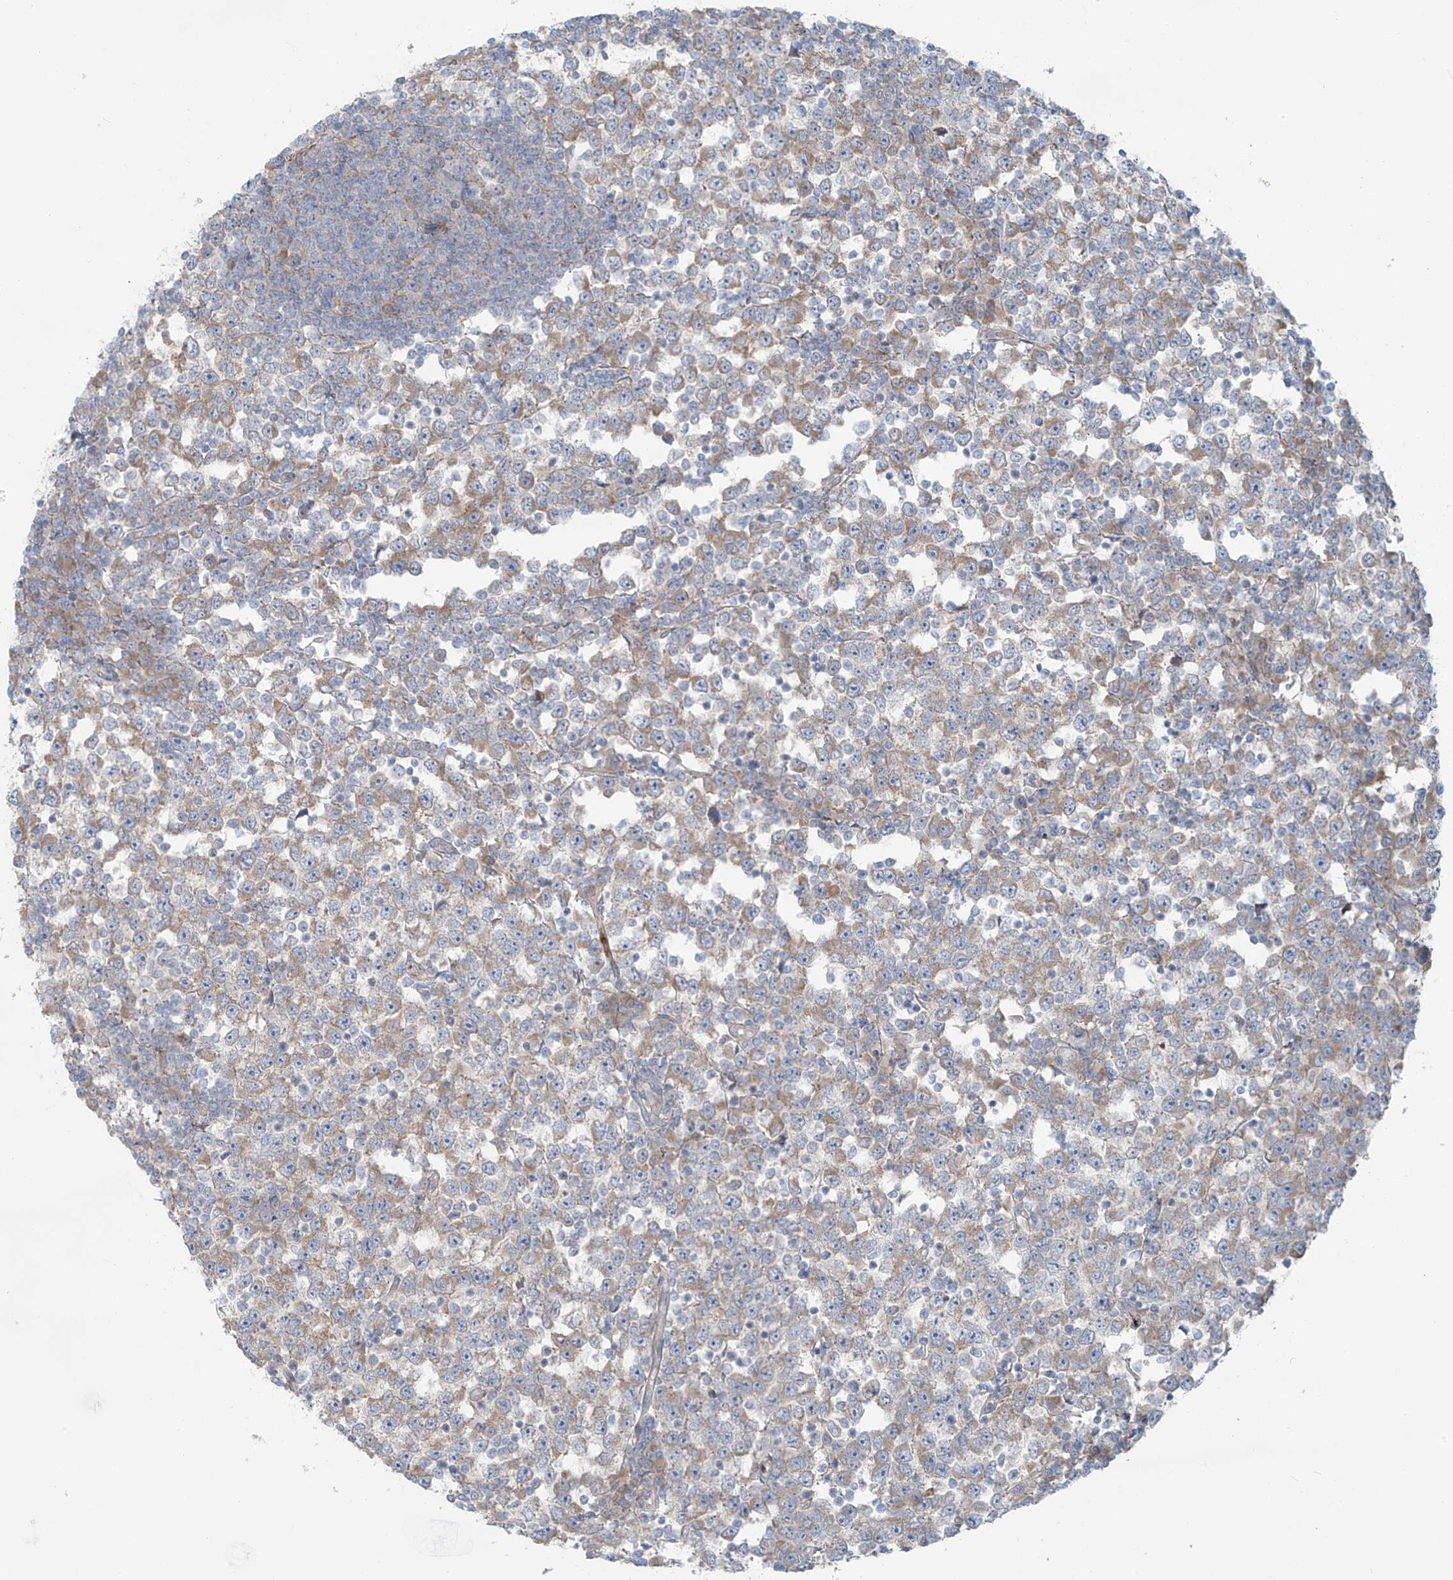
{"staining": {"intensity": "moderate", "quantity": "25%-75%", "location": "cytoplasmic/membranous"}, "tissue": "testis cancer", "cell_type": "Tumor cells", "image_type": "cancer", "snomed": [{"axis": "morphology", "description": "Seminoma, NOS"}, {"axis": "topography", "description": "Testis"}], "caption": "Immunohistochemistry histopathology image of neoplastic tissue: seminoma (testis) stained using IHC shows medium levels of moderate protein expression localized specifically in the cytoplasmic/membranous of tumor cells, appearing as a cytoplasmic/membranous brown color.", "gene": "LZTS3", "patient": {"sex": "male", "age": 65}}